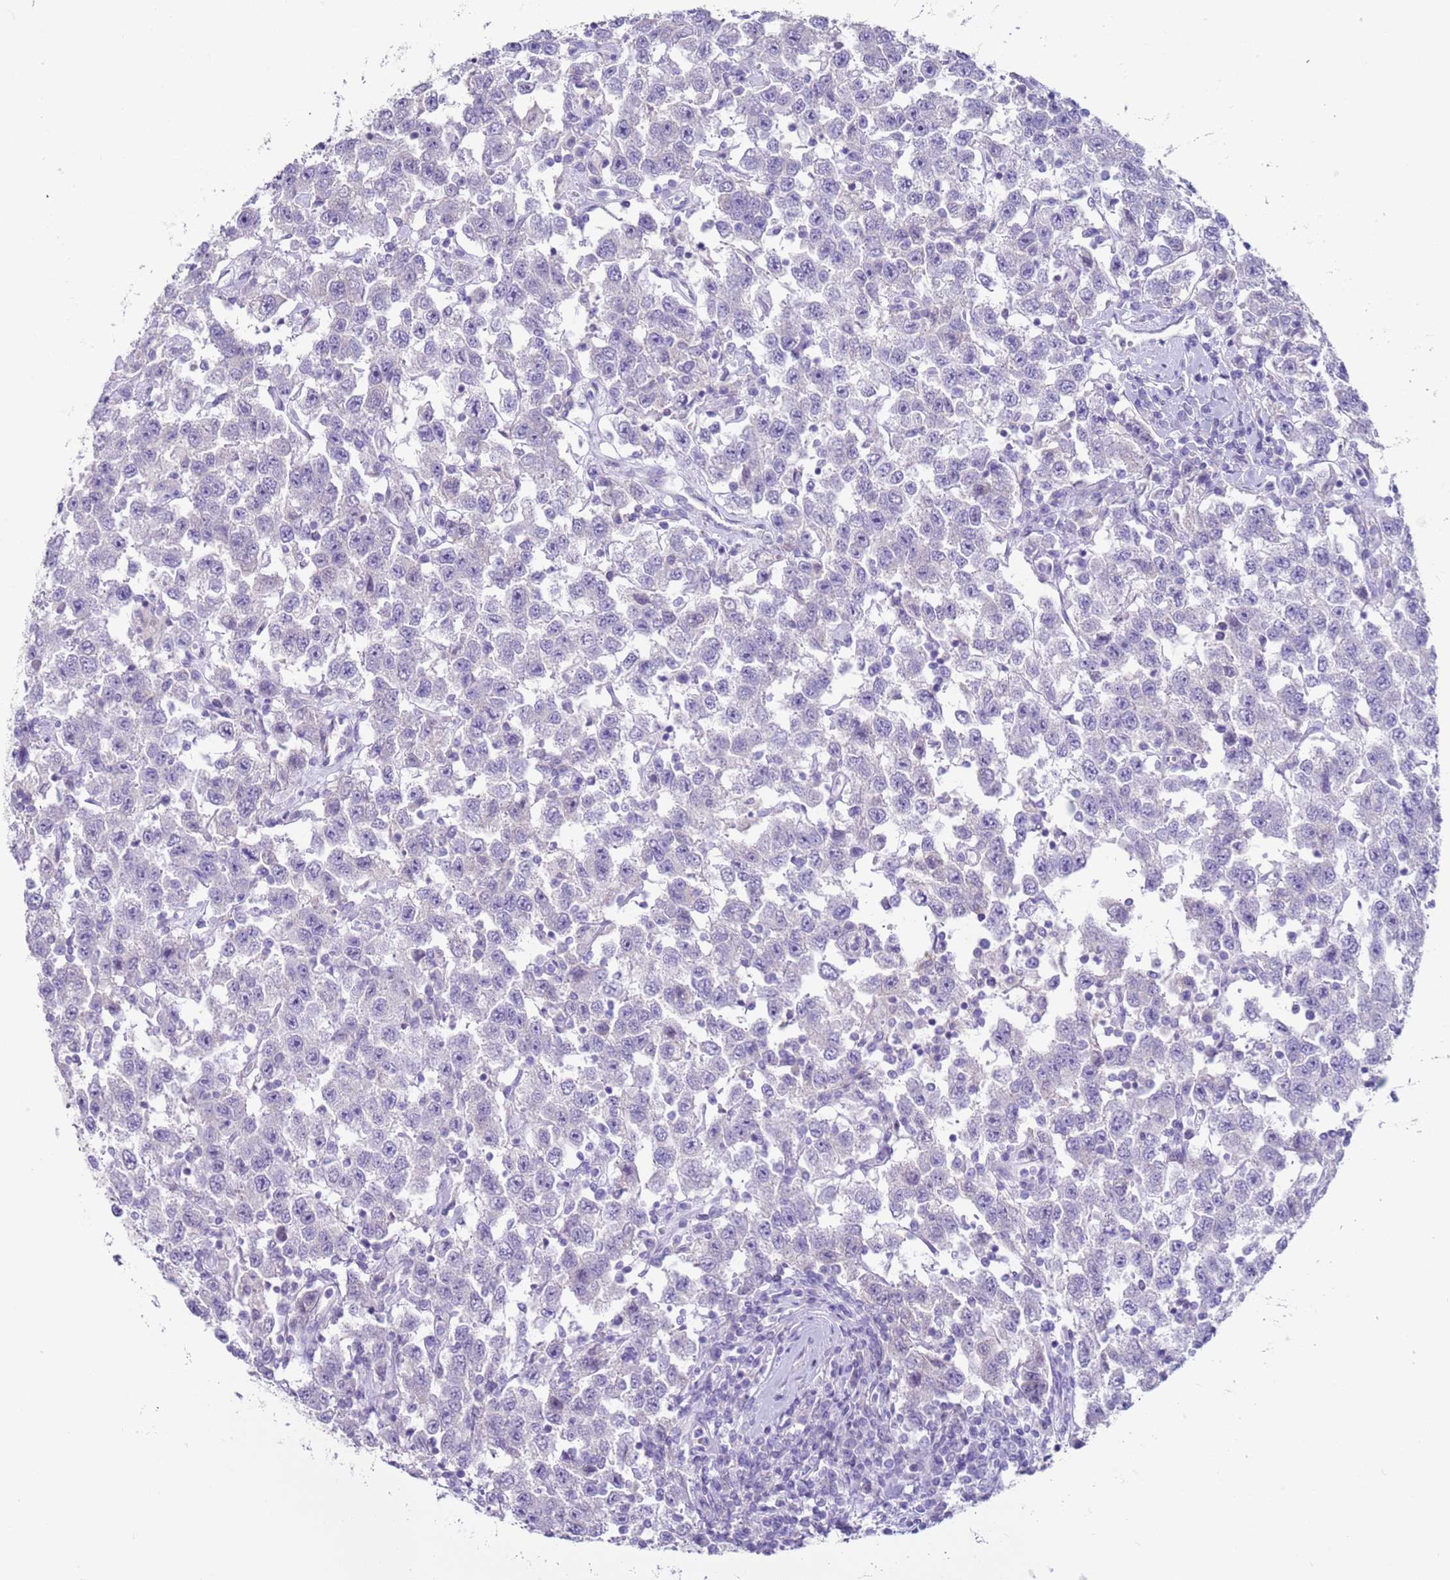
{"staining": {"intensity": "negative", "quantity": "none", "location": "none"}, "tissue": "testis cancer", "cell_type": "Tumor cells", "image_type": "cancer", "snomed": [{"axis": "morphology", "description": "Seminoma, NOS"}, {"axis": "topography", "description": "Testis"}], "caption": "Testis seminoma was stained to show a protein in brown. There is no significant staining in tumor cells.", "gene": "NPAP1", "patient": {"sex": "male", "age": 41}}